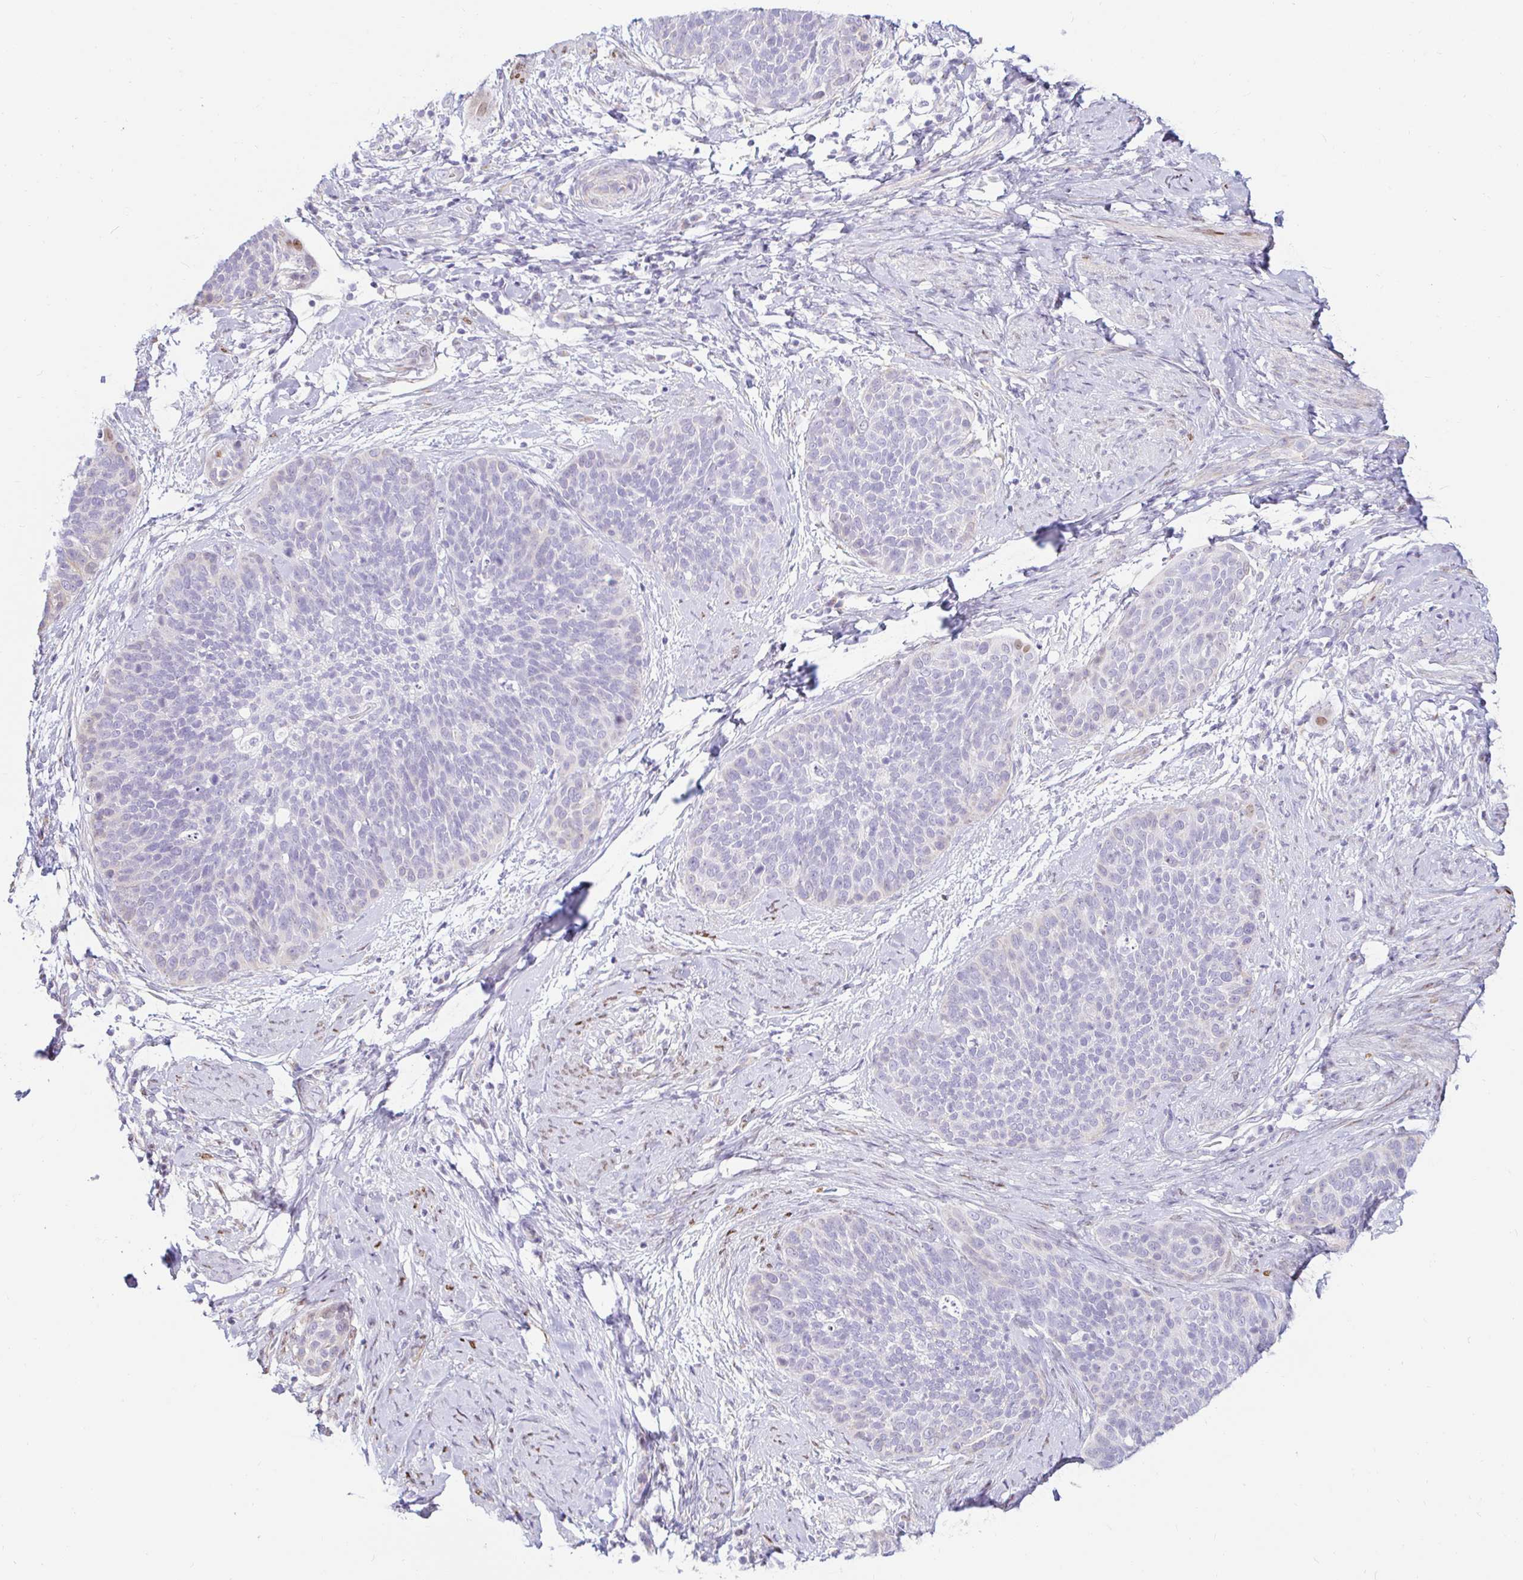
{"staining": {"intensity": "negative", "quantity": "none", "location": "none"}, "tissue": "cervical cancer", "cell_type": "Tumor cells", "image_type": "cancer", "snomed": [{"axis": "morphology", "description": "Squamous cell carcinoma, NOS"}, {"axis": "topography", "description": "Cervix"}], "caption": "Tumor cells are negative for protein expression in human squamous cell carcinoma (cervical). The staining was performed using DAB to visualize the protein expression in brown, while the nuclei were stained in blue with hematoxylin (Magnification: 20x).", "gene": "CAPSL", "patient": {"sex": "female", "age": 69}}